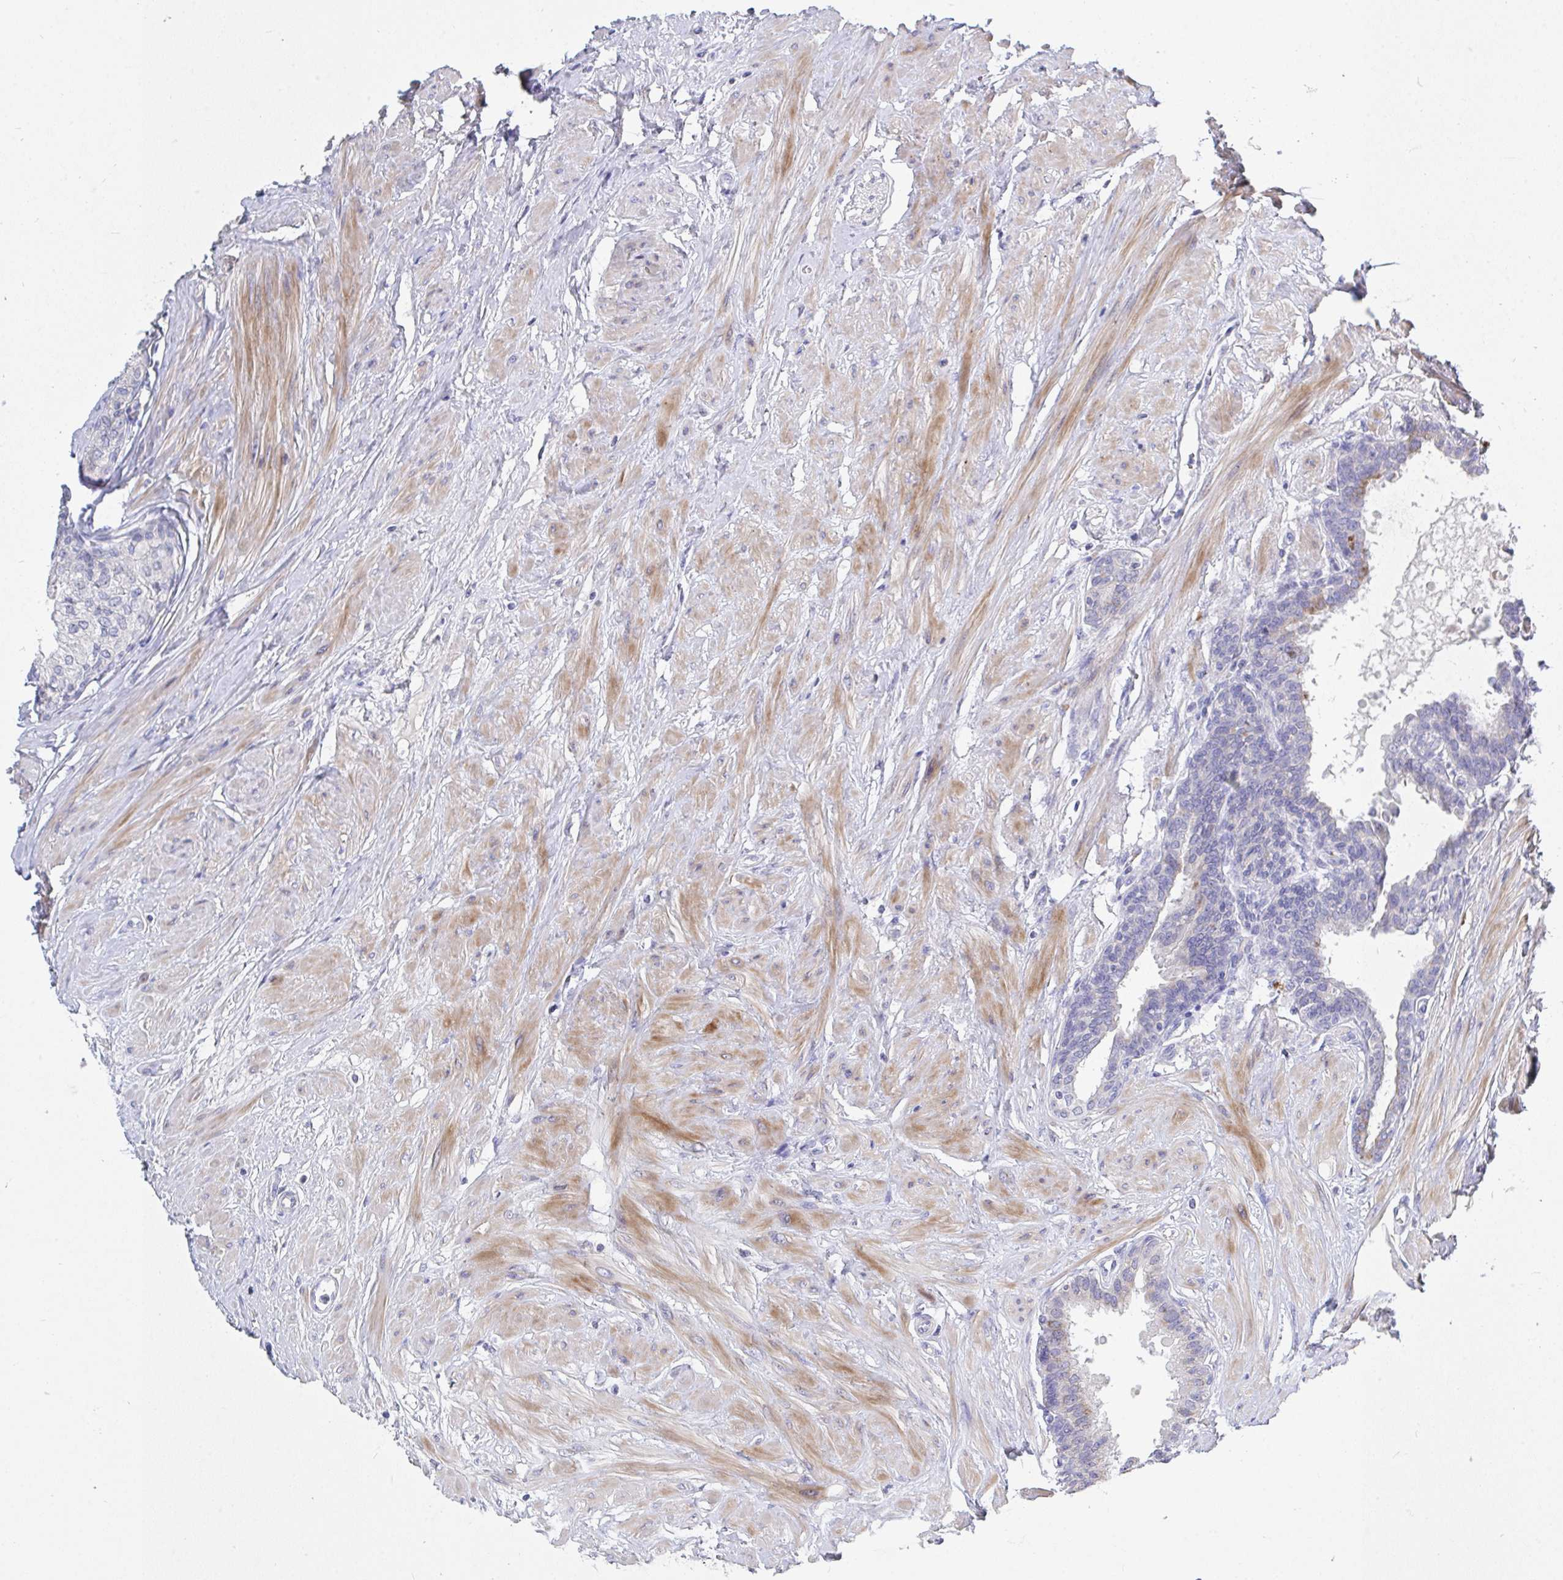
{"staining": {"intensity": "negative", "quantity": "none", "location": "none"}, "tissue": "seminal vesicle", "cell_type": "Glandular cells", "image_type": "normal", "snomed": [{"axis": "morphology", "description": "Normal tissue, NOS"}, {"axis": "topography", "description": "Prostate"}, {"axis": "topography", "description": "Seminal veicle"}], "caption": "Glandular cells show no significant positivity in normal seminal vesicle. (Stains: DAB (3,3'-diaminobenzidine) immunohistochemistry with hematoxylin counter stain, Microscopy: brightfield microscopy at high magnification).", "gene": "ZNF561", "patient": {"sex": "male", "age": 60}}